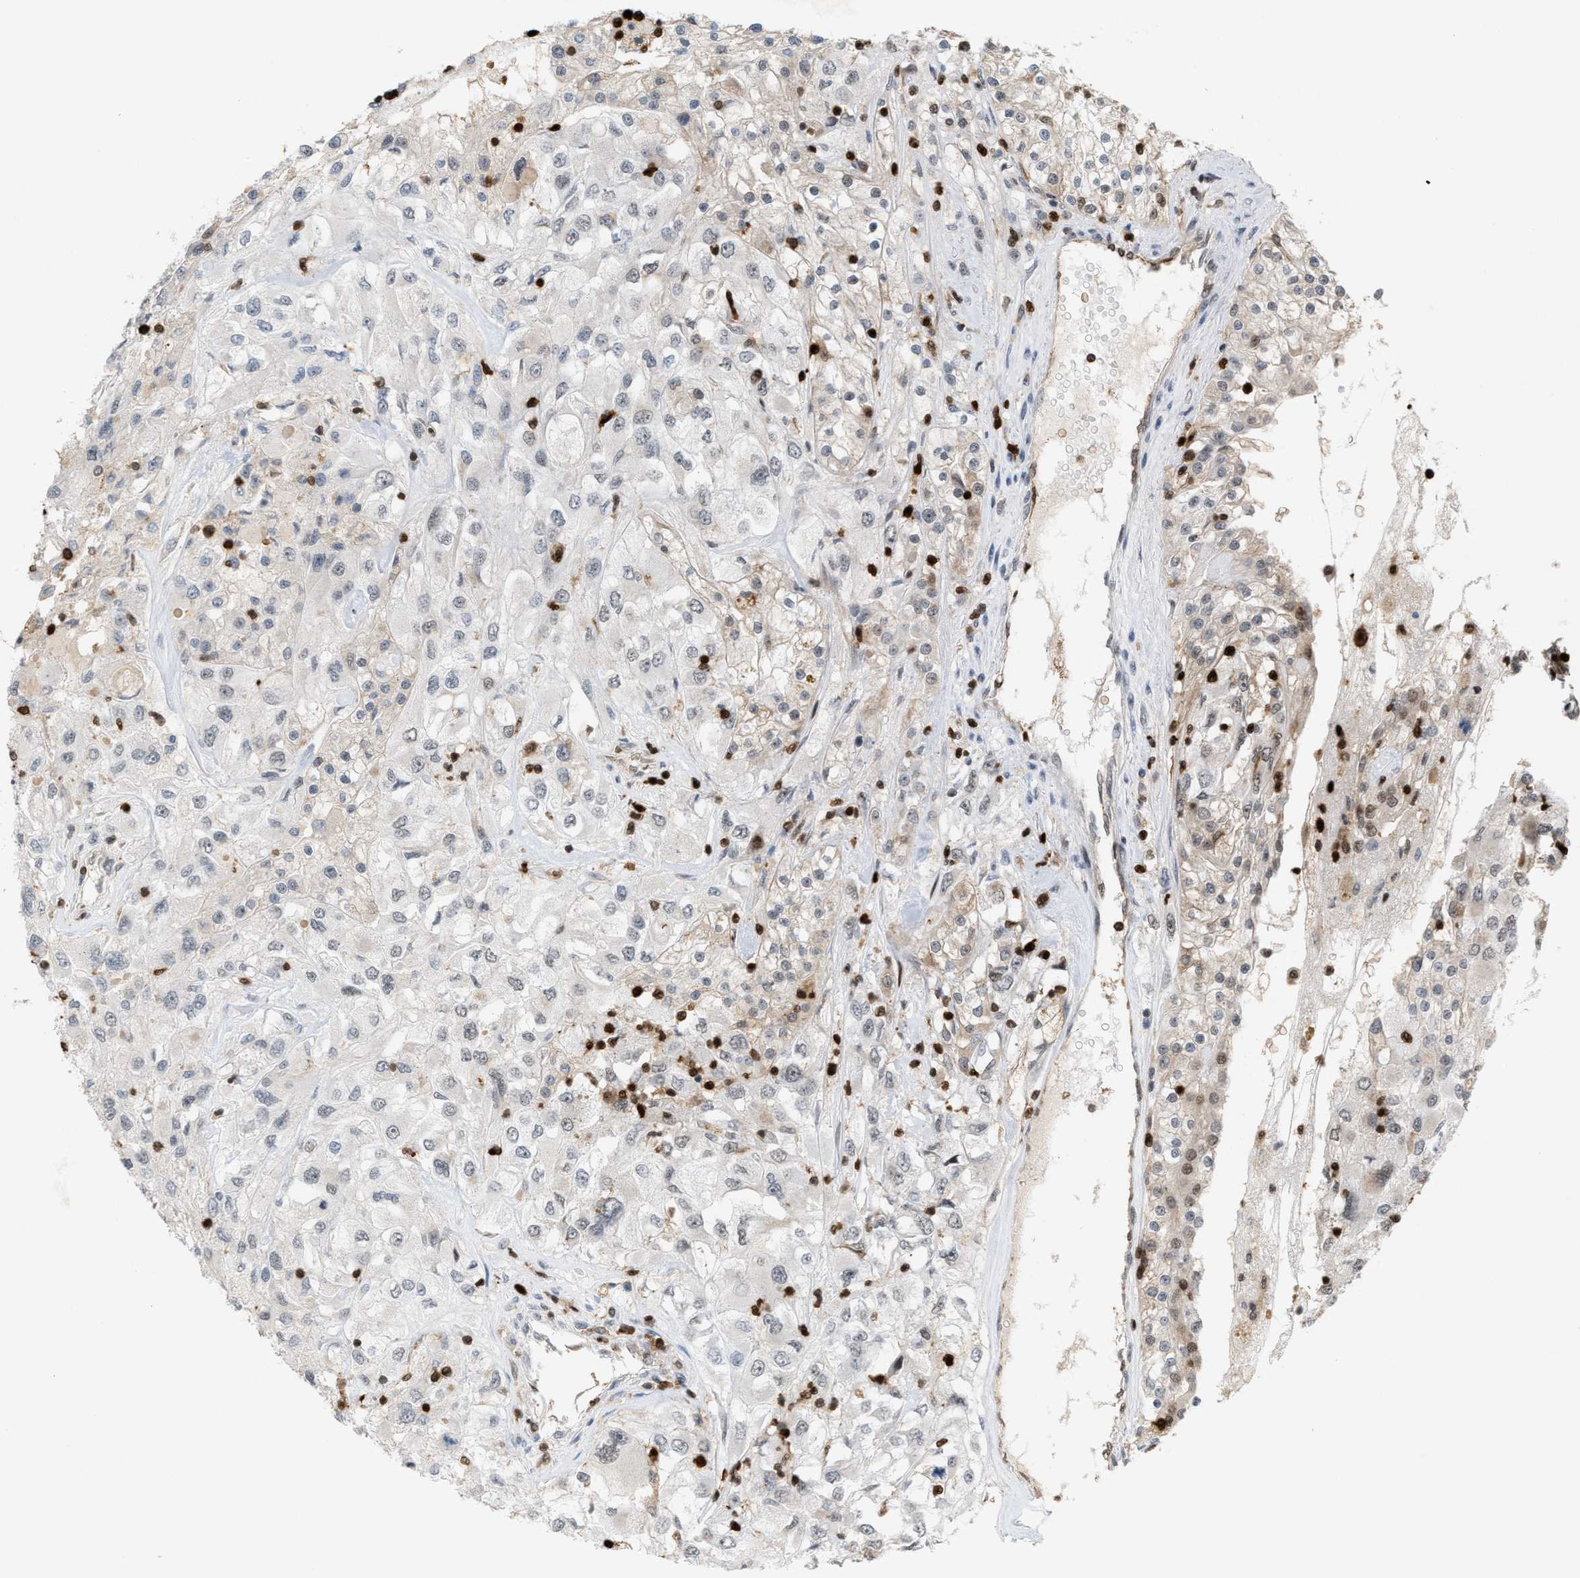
{"staining": {"intensity": "moderate", "quantity": "<25%", "location": "nuclear"}, "tissue": "renal cancer", "cell_type": "Tumor cells", "image_type": "cancer", "snomed": [{"axis": "morphology", "description": "Adenocarcinoma, NOS"}, {"axis": "topography", "description": "Kidney"}], "caption": "Immunohistochemistry of human adenocarcinoma (renal) demonstrates low levels of moderate nuclear expression in about <25% of tumor cells.", "gene": "RNASEK-C17orf49", "patient": {"sex": "female", "age": 52}}